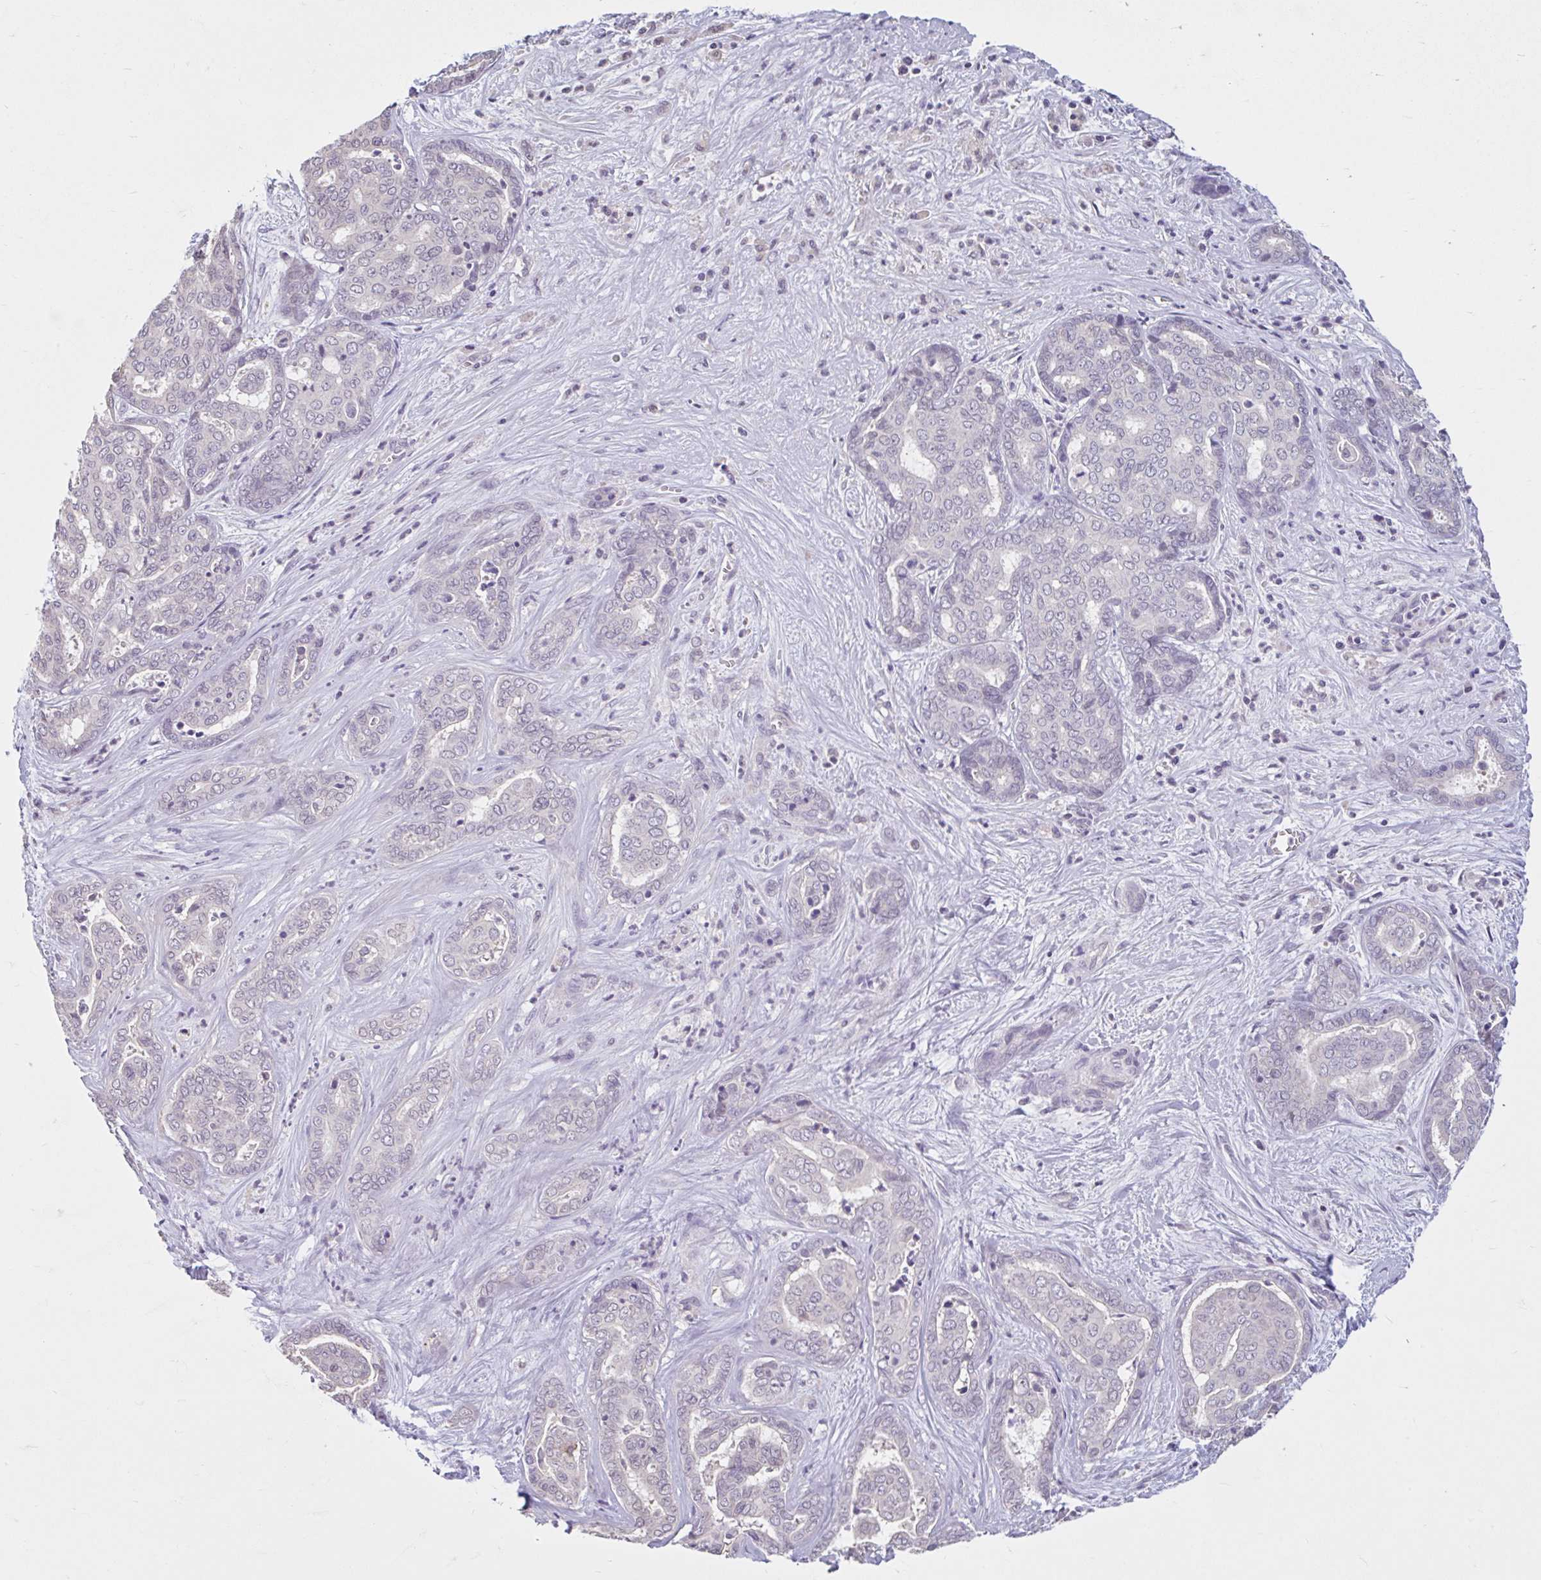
{"staining": {"intensity": "negative", "quantity": "none", "location": "none"}, "tissue": "liver cancer", "cell_type": "Tumor cells", "image_type": "cancer", "snomed": [{"axis": "morphology", "description": "Cholangiocarcinoma"}, {"axis": "topography", "description": "Liver"}], "caption": "High power microscopy photomicrograph of an IHC histopathology image of liver cancer (cholangiocarcinoma), revealing no significant staining in tumor cells.", "gene": "CDH19", "patient": {"sex": "female", "age": 64}}